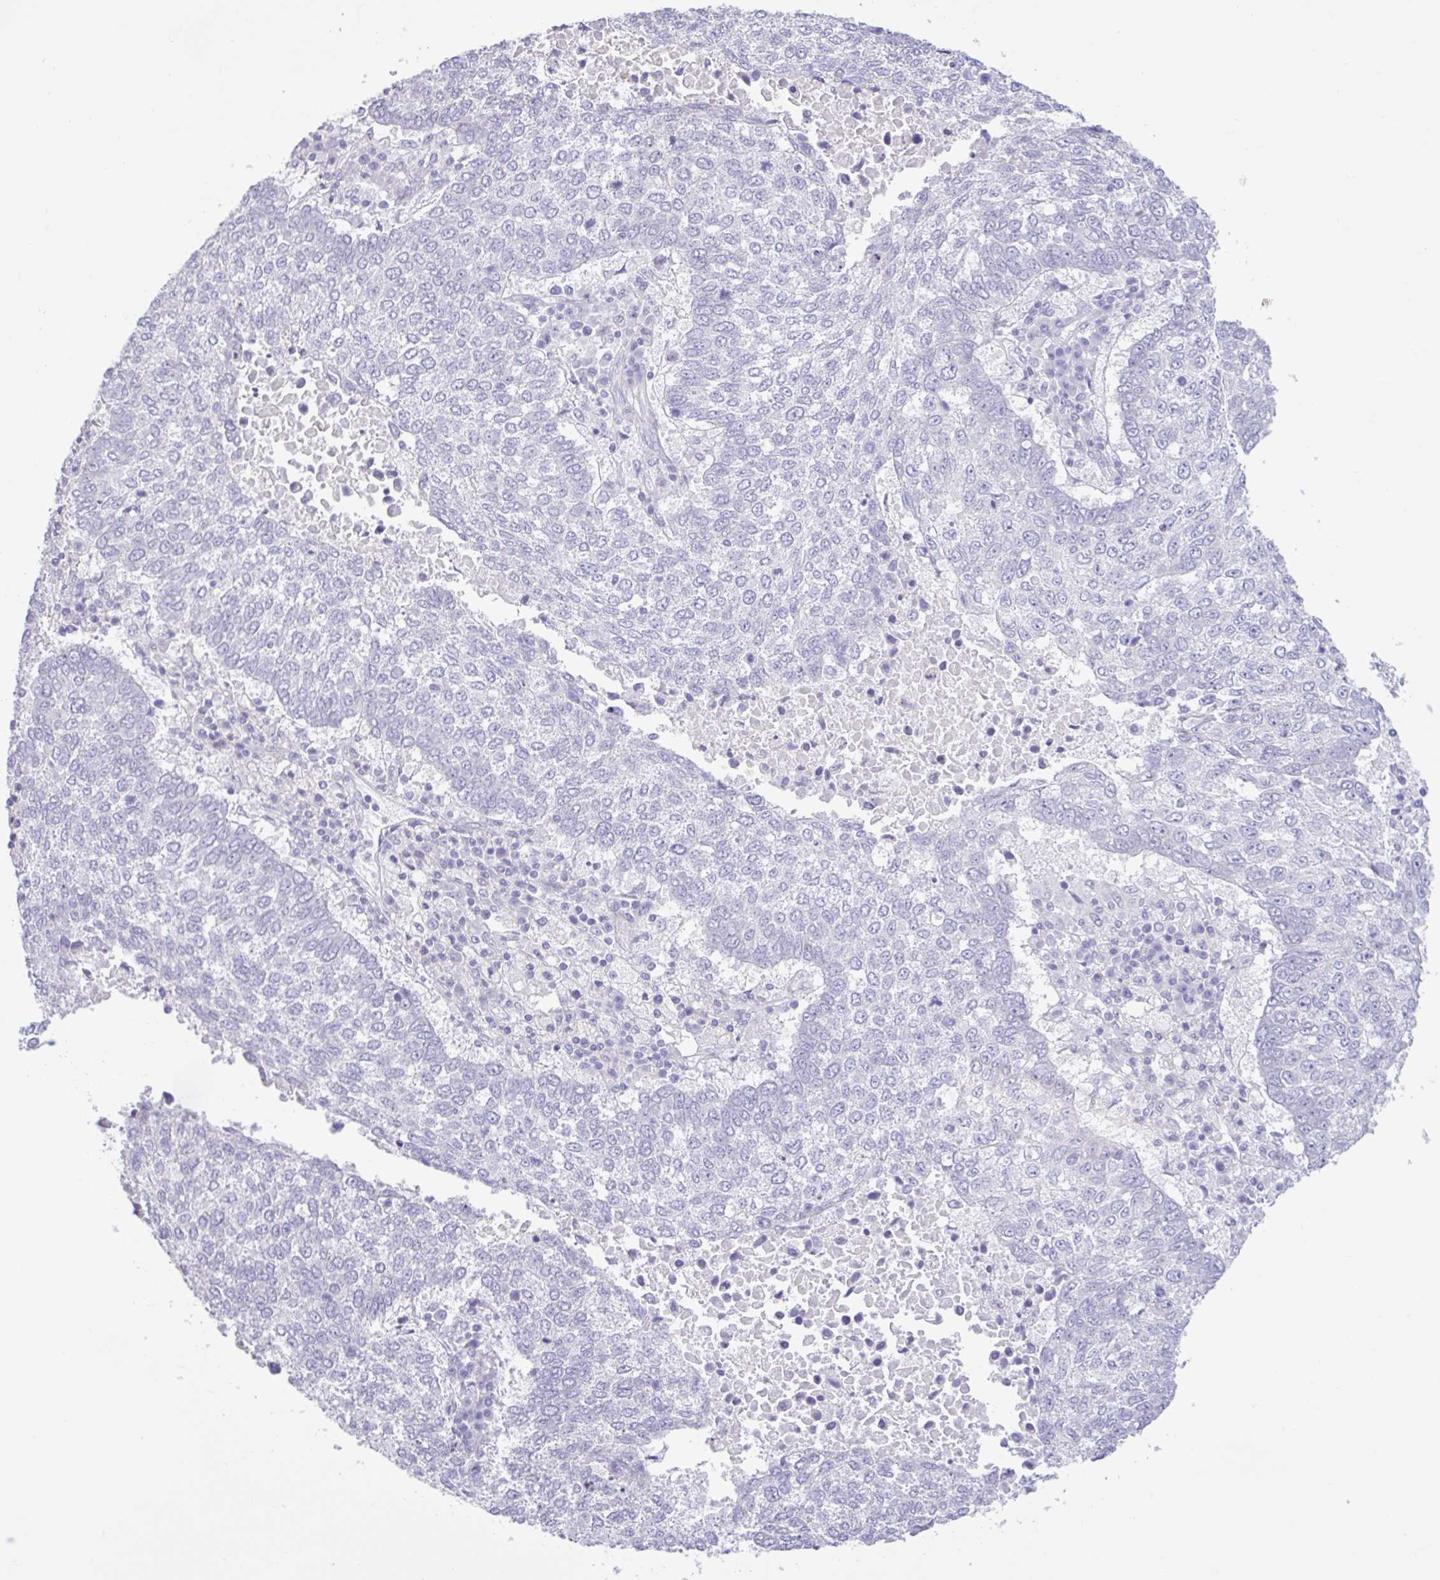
{"staining": {"intensity": "negative", "quantity": "none", "location": "none"}, "tissue": "lung cancer", "cell_type": "Tumor cells", "image_type": "cancer", "snomed": [{"axis": "morphology", "description": "Squamous cell carcinoma, NOS"}, {"axis": "topography", "description": "Lung"}], "caption": "Squamous cell carcinoma (lung) was stained to show a protein in brown. There is no significant staining in tumor cells.", "gene": "FAM153A", "patient": {"sex": "male", "age": 73}}